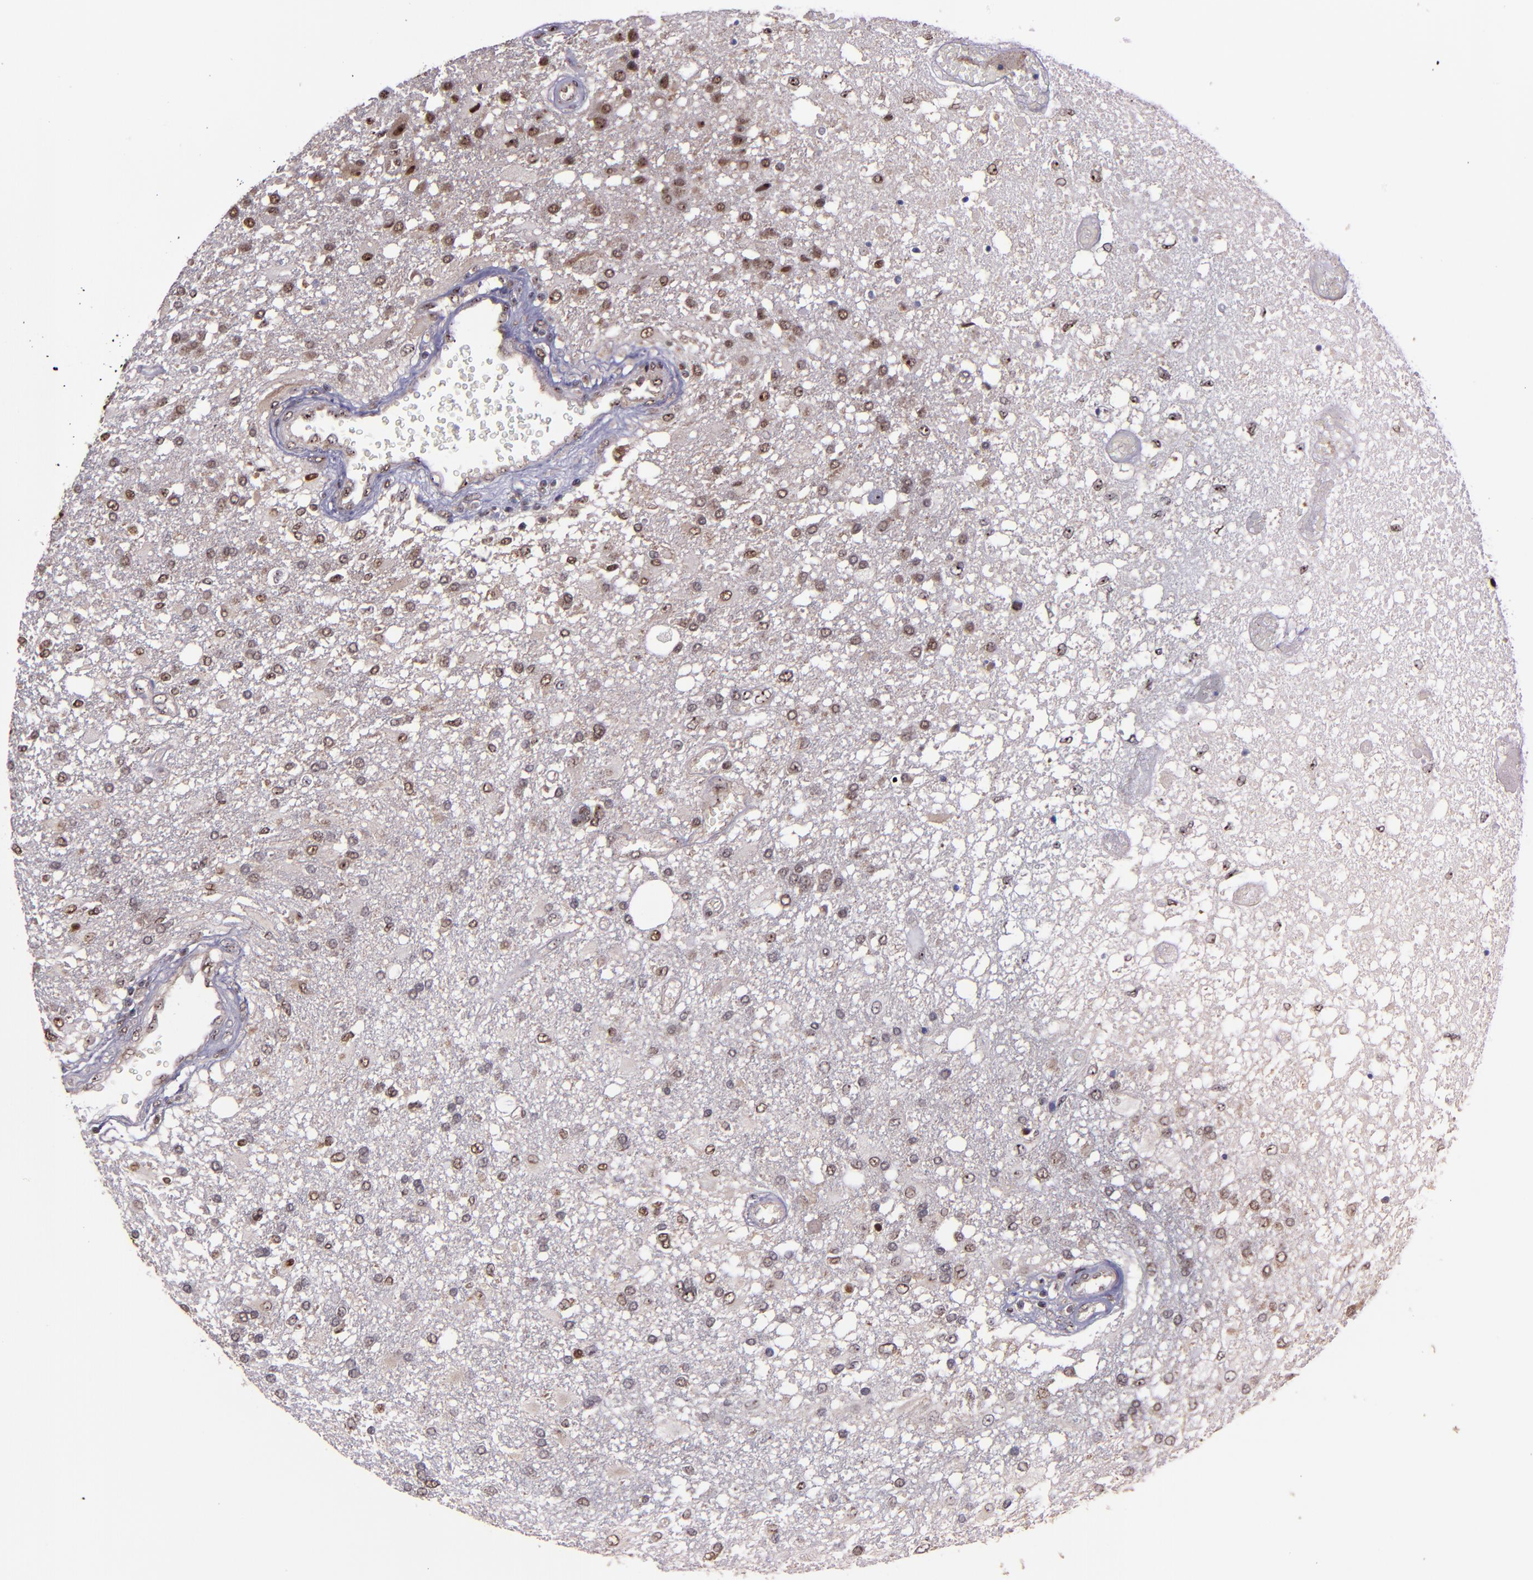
{"staining": {"intensity": "weak", "quantity": "25%-75%", "location": "nuclear"}, "tissue": "glioma", "cell_type": "Tumor cells", "image_type": "cancer", "snomed": [{"axis": "morphology", "description": "Glioma, malignant, High grade"}, {"axis": "topography", "description": "Cerebral cortex"}], "caption": "The micrograph reveals immunohistochemical staining of malignant glioma (high-grade). There is weak nuclear positivity is present in approximately 25%-75% of tumor cells. Using DAB (3,3'-diaminobenzidine) (brown) and hematoxylin (blue) stains, captured at high magnification using brightfield microscopy.", "gene": "CECR2", "patient": {"sex": "male", "age": 79}}